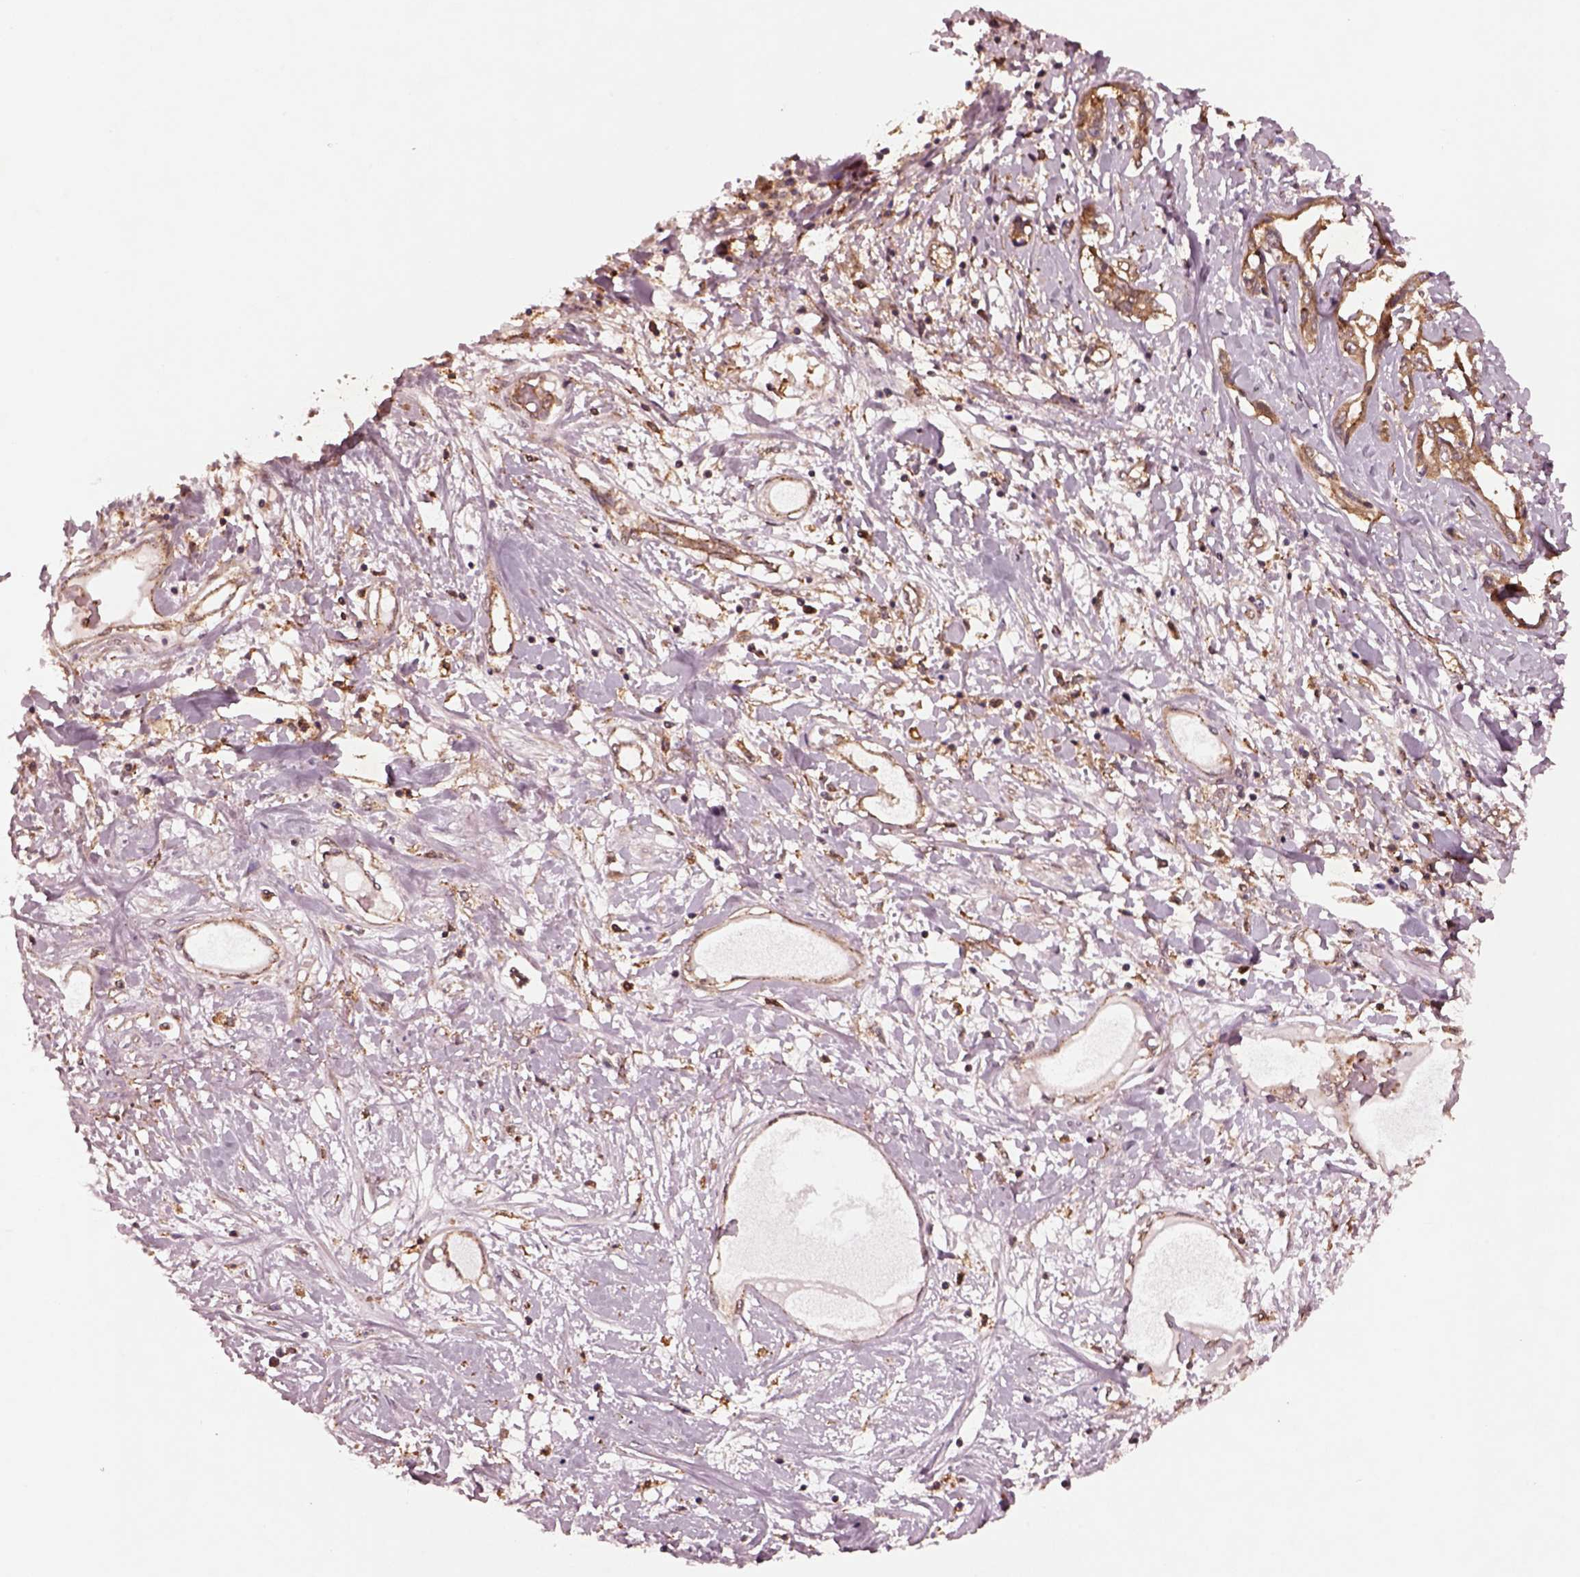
{"staining": {"intensity": "moderate", "quantity": ">75%", "location": "cytoplasmic/membranous"}, "tissue": "liver cancer", "cell_type": "Tumor cells", "image_type": "cancer", "snomed": [{"axis": "morphology", "description": "Cholangiocarcinoma"}, {"axis": "topography", "description": "Liver"}], "caption": "Immunohistochemistry micrograph of neoplastic tissue: liver cancer stained using immunohistochemistry (IHC) displays medium levels of moderate protein expression localized specifically in the cytoplasmic/membranous of tumor cells, appearing as a cytoplasmic/membranous brown color.", "gene": "WASHC2A", "patient": {"sex": "male", "age": 59}}